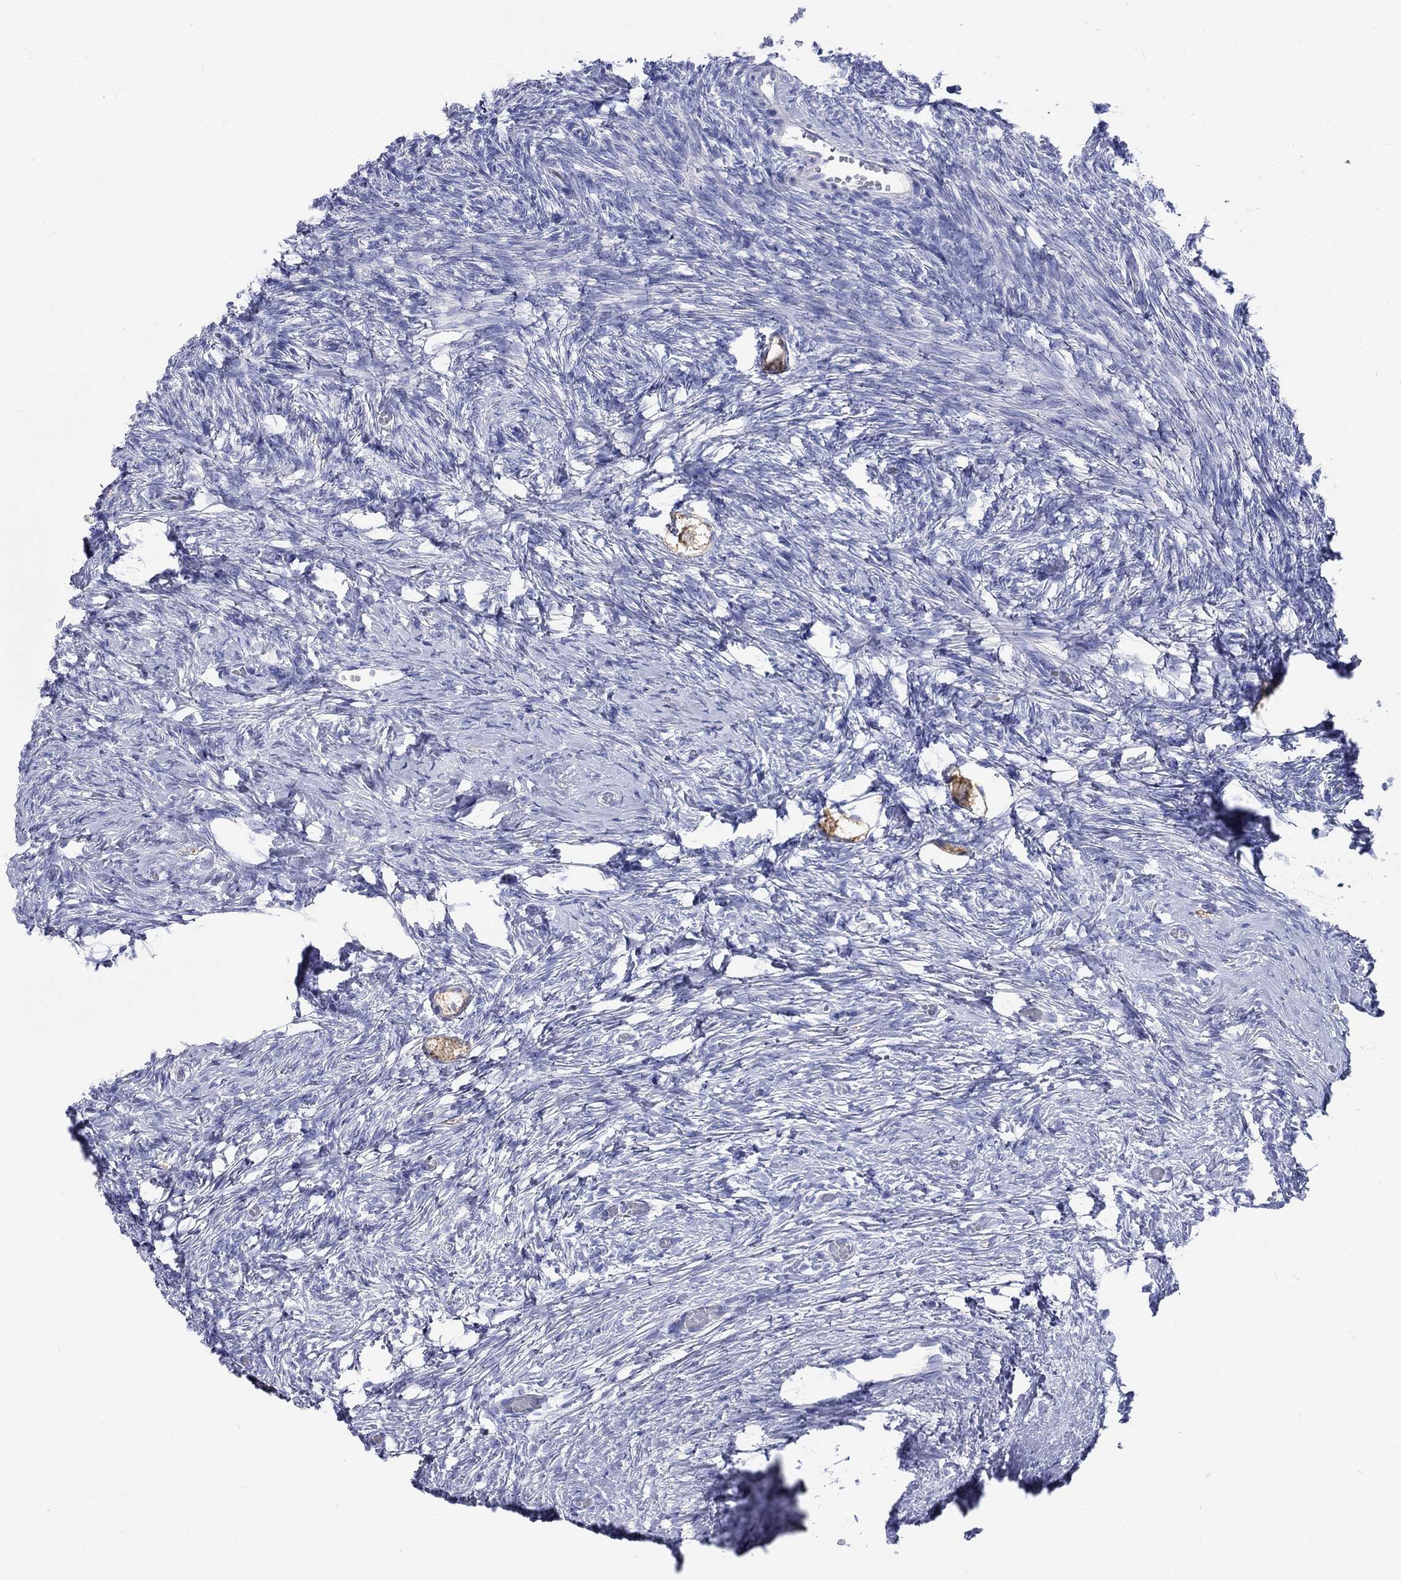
{"staining": {"intensity": "strong", "quantity": "25%-75%", "location": "cytoplasmic/membranous"}, "tissue": "ovary", "cell_type": "Follicle cells", "image_type": "normal", "snomed": [{"axis": "morphology", "description": "Normal tissue, NOS"}, {"axis": "topography", "description": "Ovary"}], "caption": "This photomicrograph displays immunohistochemistry staining of normal human ovary, with high strong cytoplasmic/membranous expression in approximately 25%-75% of follicle cells.", "gene": "SPATA9", "patient": {"sex": "female", "age": 27}}